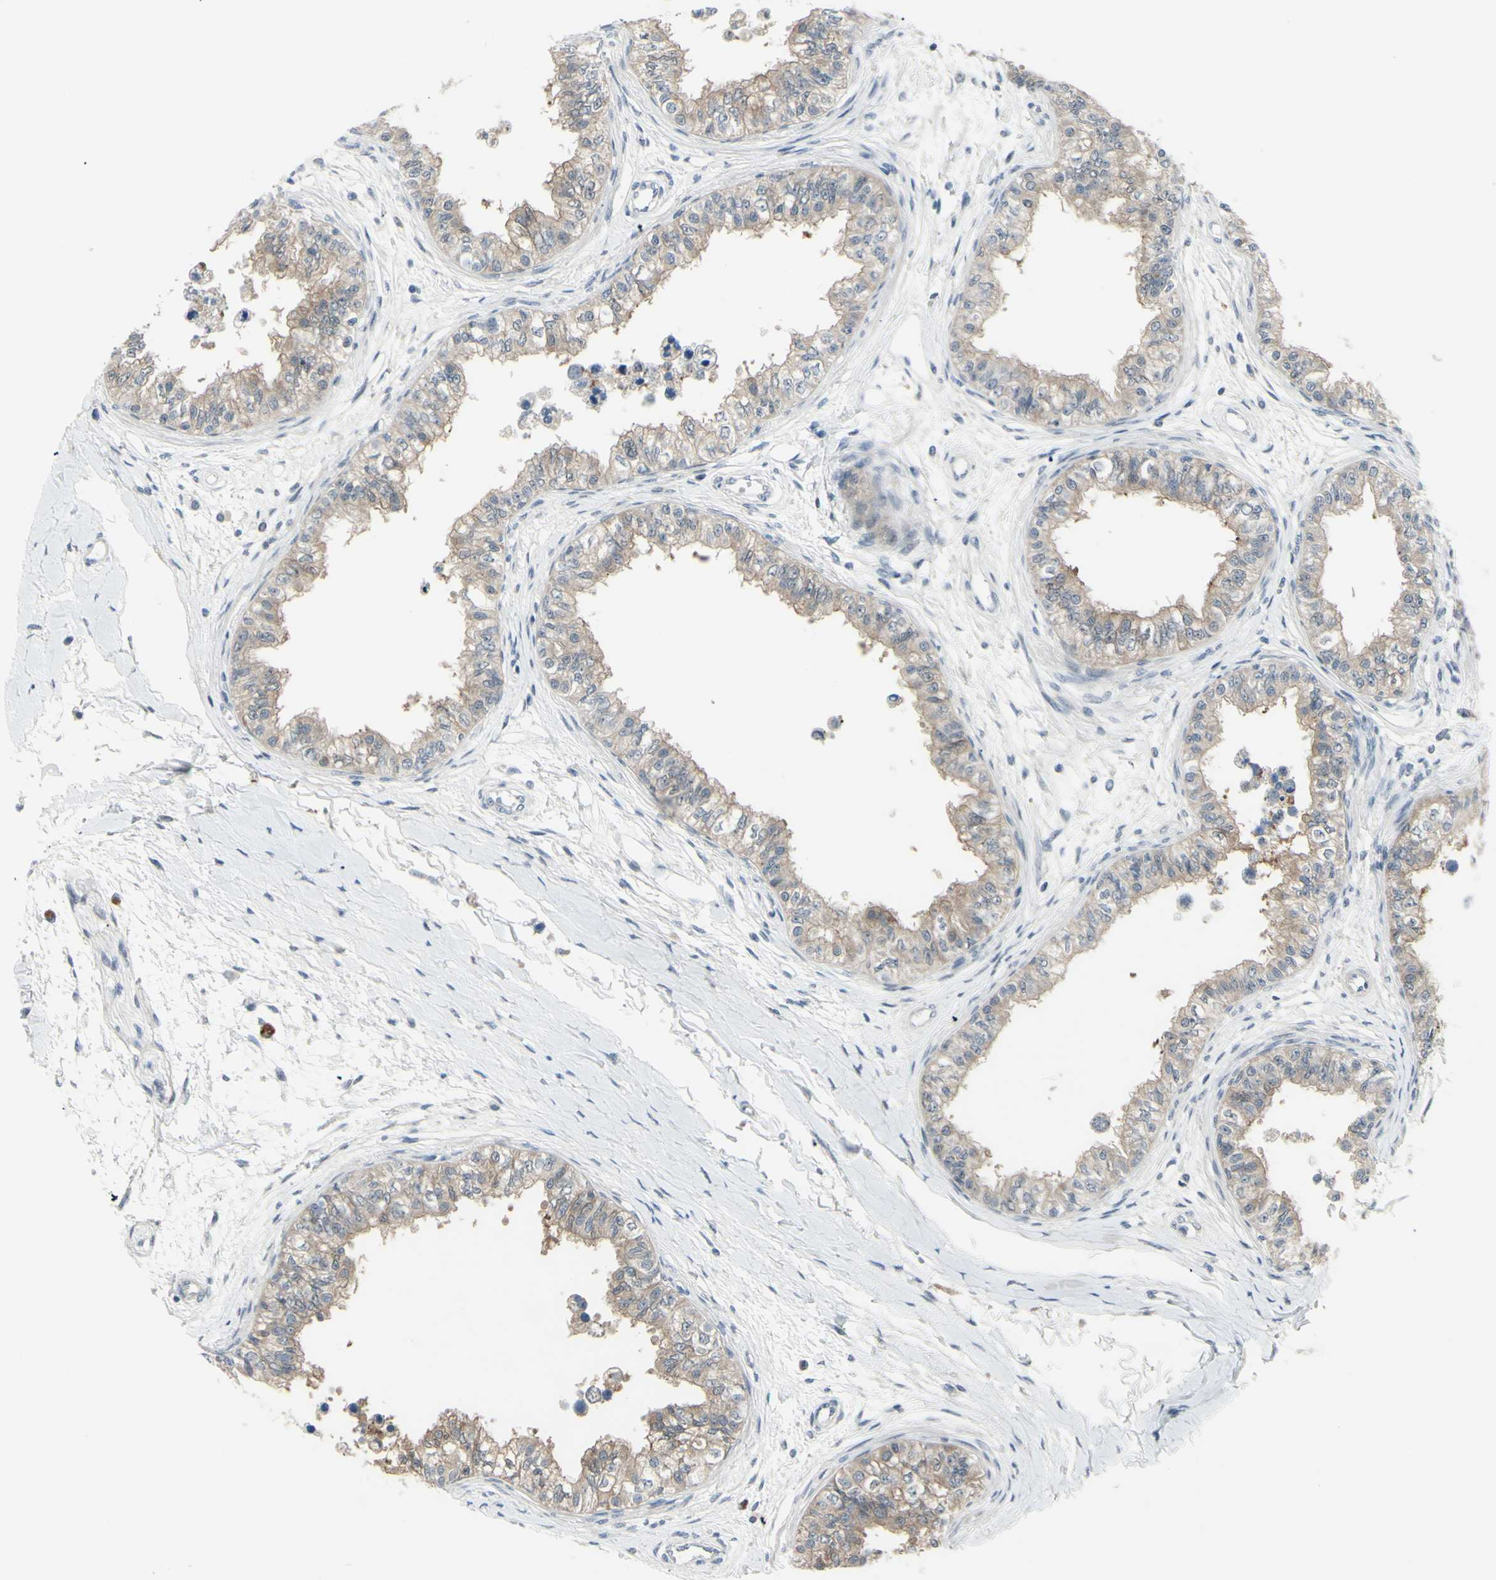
{"staining": {"intensity": "moderate", "quantity": ">75%", "location": "cytoplasmic/membranous"}, "tissue": "epididymis", "cell_type": "Glandular cells", "image_type": "normal", "snomed": [{"axis": "morphology", "description": "Normal tissue, NOS"}, {"axis": "morphology", "description": "Adenocarcinoma, metastatic, NOS"}, {"axis": "topography", "description": "Testis"}, {"axis": "topography", "description": "Epididymis"}], "caption": "Protein analysis of unremarkable epididymis displays moderate cytoplasmic/membranous positivity in approximately >75% of glandular cells.", "gene": "ETNK1", "patient": {"sex": "male", "age": 26}}